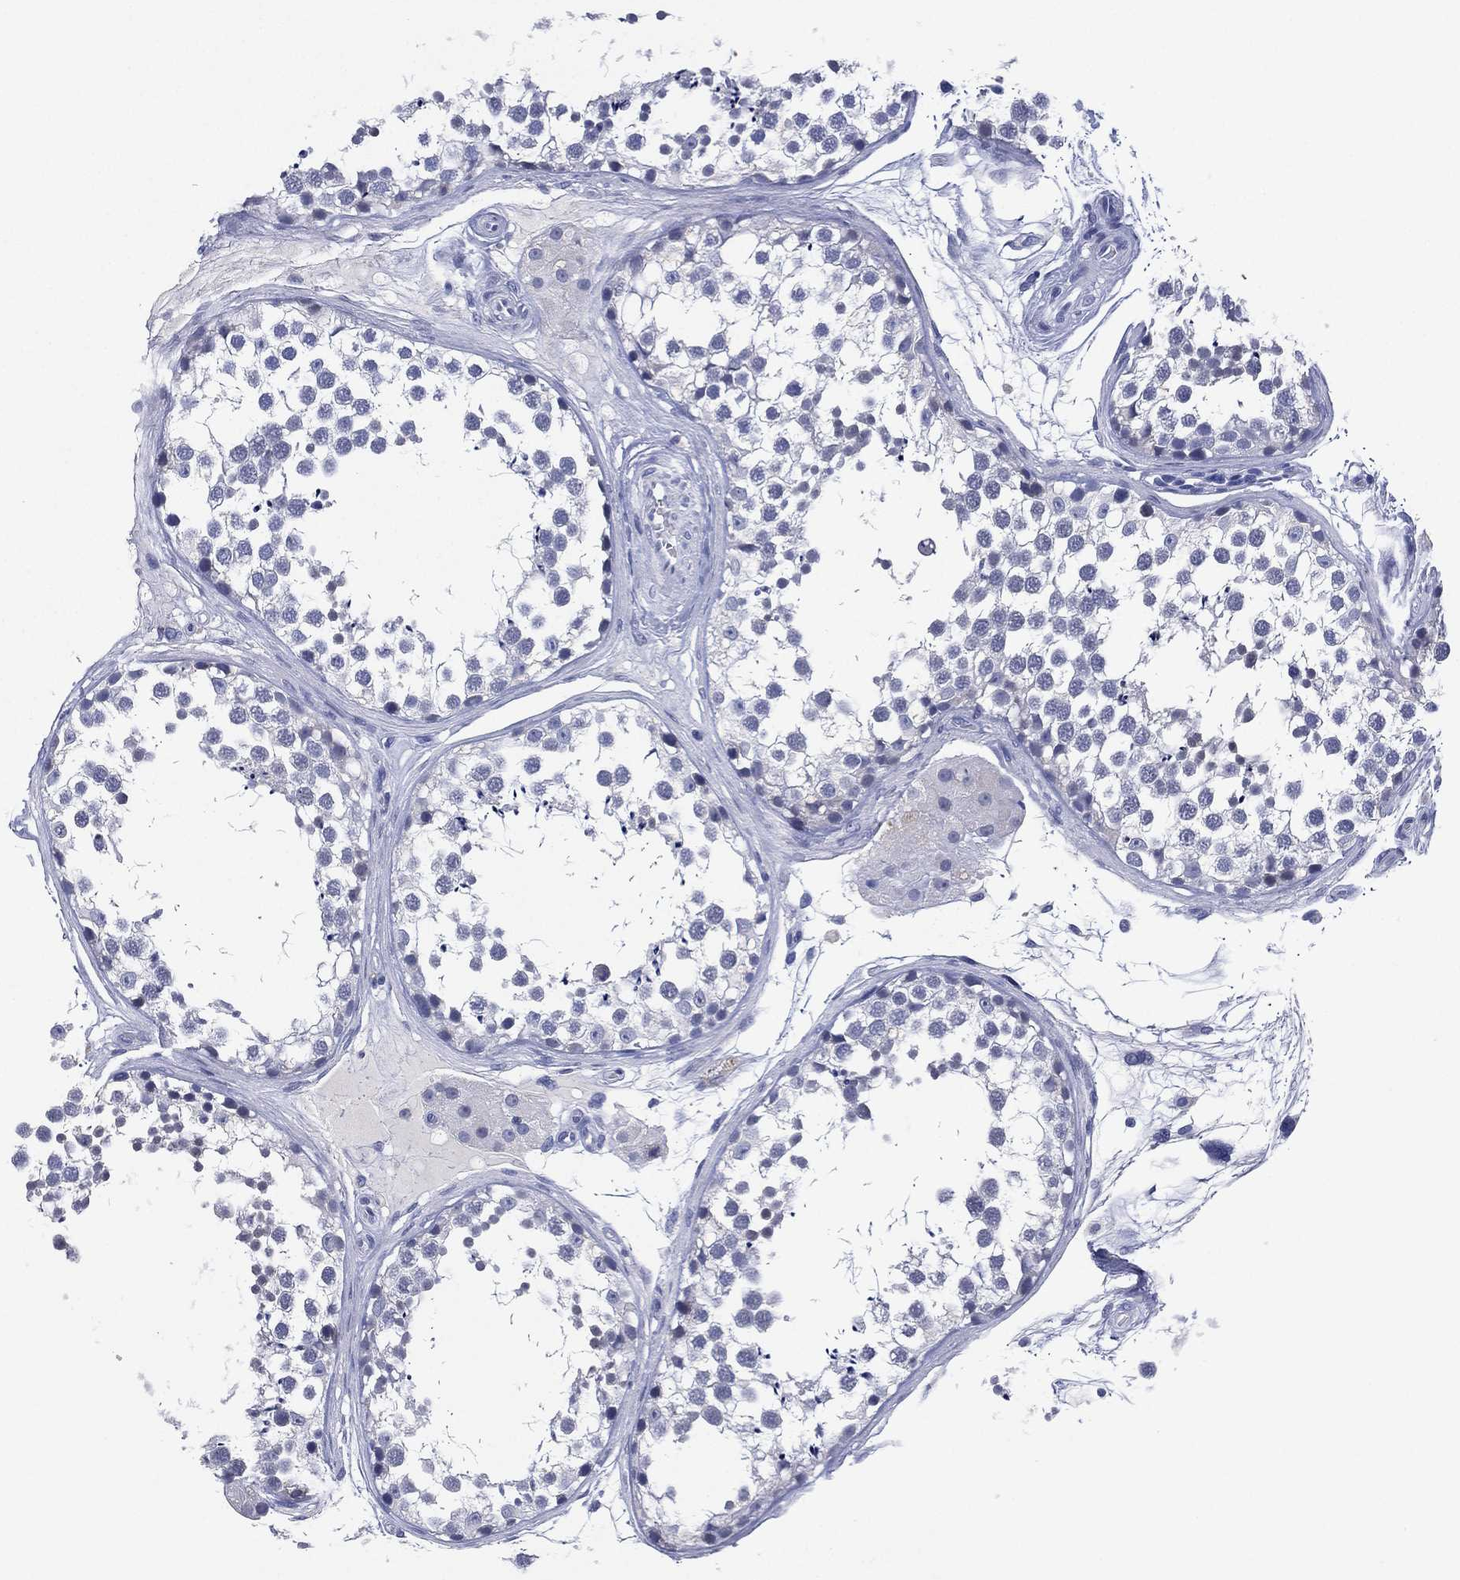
{"staining": {"intensity": "negative", "quantity": "none", "location": "none"}, "tissue": "testis", "cell_type": "Cells in seminiferous ducts", "image_type": "normal", "snomed": [{"axis": "morphology", "description": "Normal tissue, NOS"}, {"axis": "morphology", "description": "Seminoma, NOS"}, {"axis": "topography", "description": "Testis"}], "caption": "Protein analysis of benign testis shows no significant staining in cells in seminiferous ducts. Nuclei are stained in blue.", "gene": "KRT35", "patient": {"sex": "male", "age": 65}}